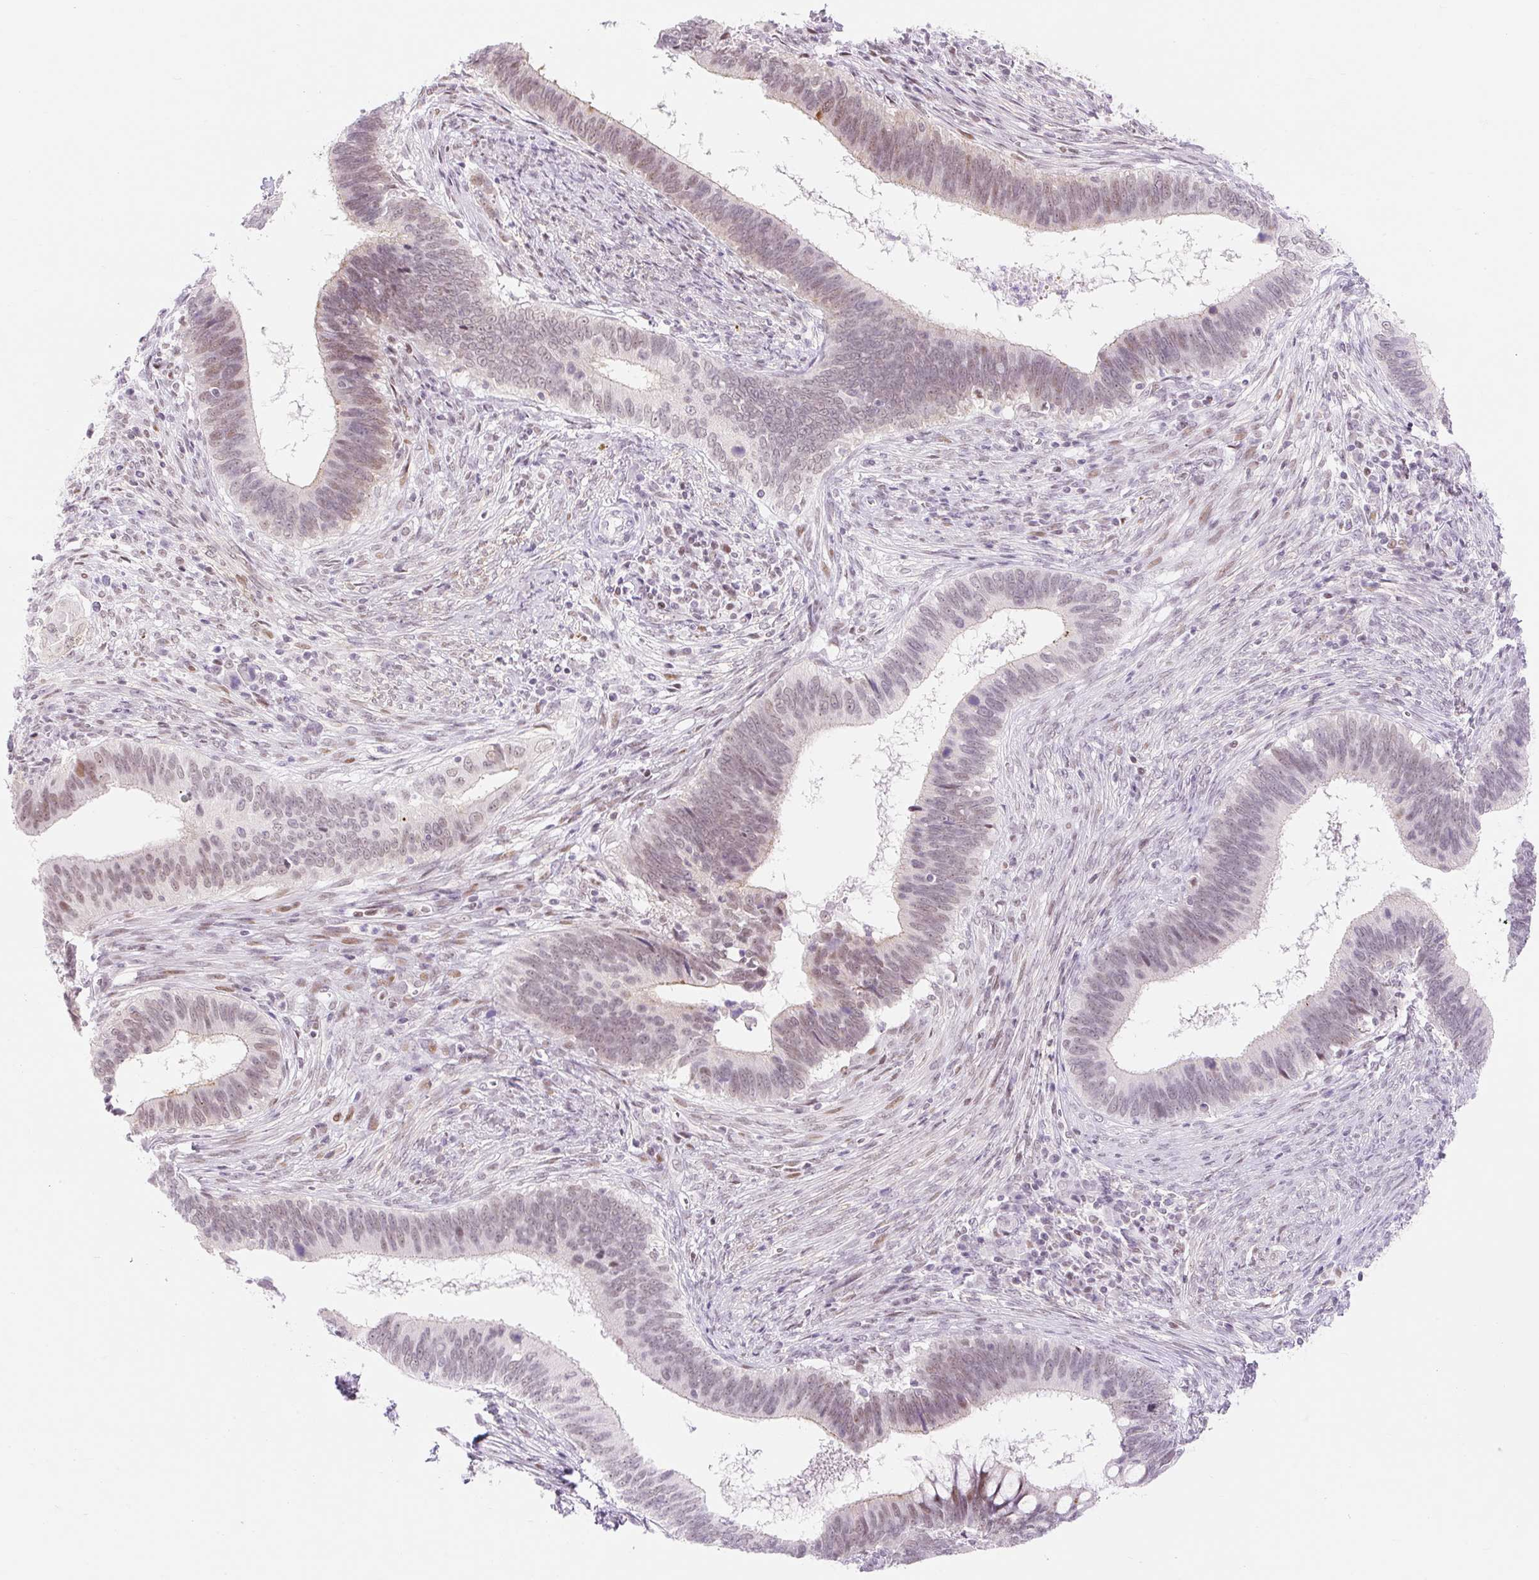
{"staining": {"intensity": "weak", "quantity": "25%-75%", "location": "nuclear"}, "tissue": "cervical cancer", "cell_type": "Tumor cells", "image_type": "cancer", "snomed": [{"axis": "morphology", "description": "Adenocarcinoma, NOS"}, {"axis": "topography", "description": "Cervix"}], "caption": "Immunohistochemistry (IHC) of human cervical cancer (adenocarcinoma) reveals low levels of weak nuclear staining in approximately 25%-75% of tumor cells.", "gene": "H2BW1", "patient": {"sex": "female", "age": 42}}